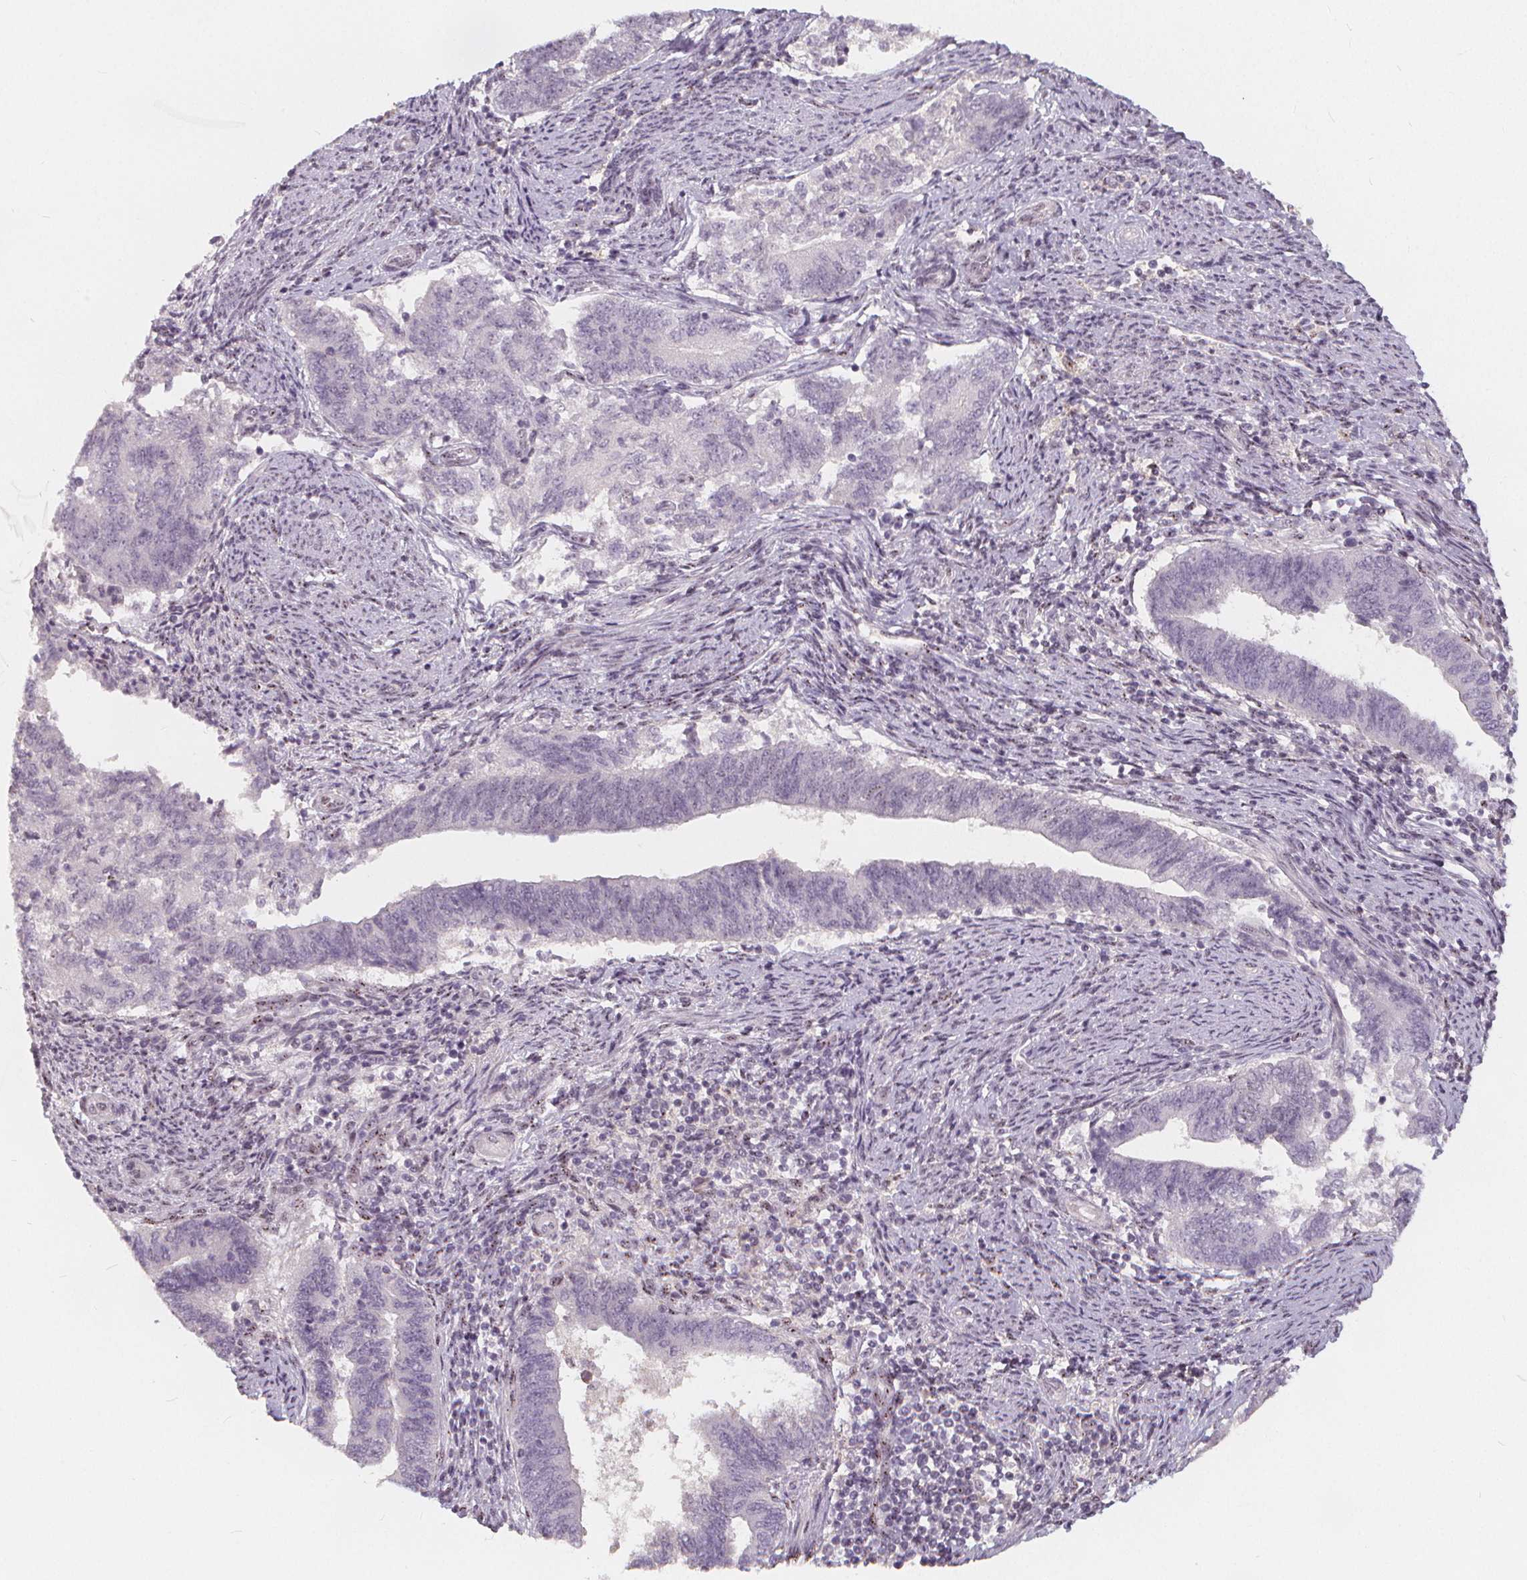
{"staining": {"intensity": "negative", "quantity": "none", "location": "none"}, "tissue": "endometrial cancer", "cell_type": "Tumor cells", "image_type": "cancer", "snomed": [{"axis": "morphology", "description": "Adenocarcinoma, NOS"}, {"axis": "topography", "description": "Endometrium"}], "caption": "DAB immunohistochemical staining of human endometrial adenocarcinoma displays no significant expression in tumor cells.", "gene": "DRC3", "patient": {"sex": "female", "age": 65}}